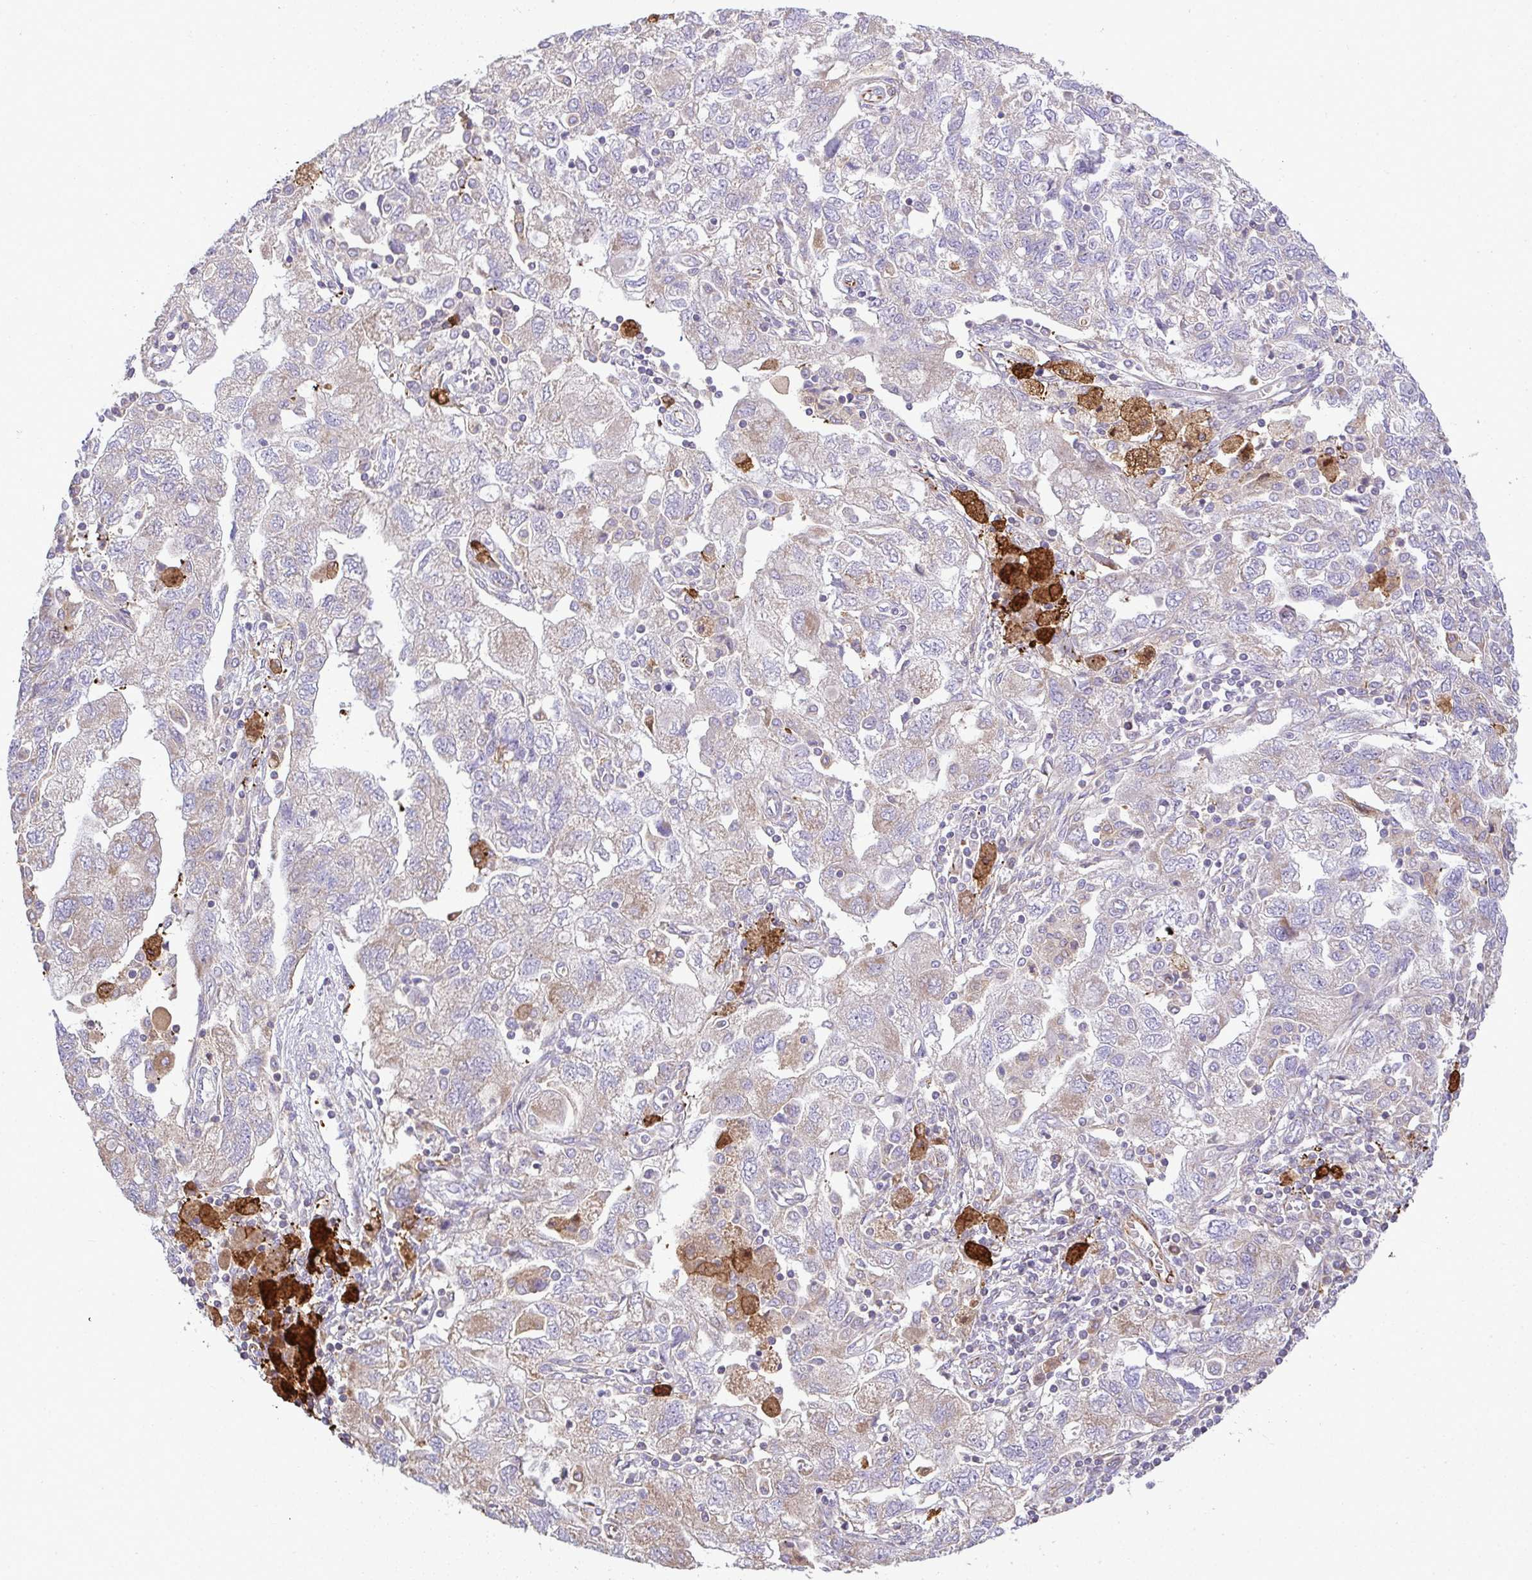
{"staining": {"intensity": "weak", "quantity": ">75%", "location": "cytoplasmic/membranous"}, "tissue": "ovarian cancer", "cell_type": "Tumor cells", "image_type": "cancer", "snomed": [{"axis": "morphology", "description": "Carcinoma, NOS"}, {"axis": "morphology", "description": "Cystadenocarcinoma, serous, NOS"}, {"axis": "topography", "description": "Ovary"}], "caption": "The photomicrograph displays staining of carcinoma (ovarian), revealing weak cytoplasmic/membranous protein expression (brown color) within tumor cells.", "gene": "GRID2", "patient": {"sex": "female", "age": 69}}